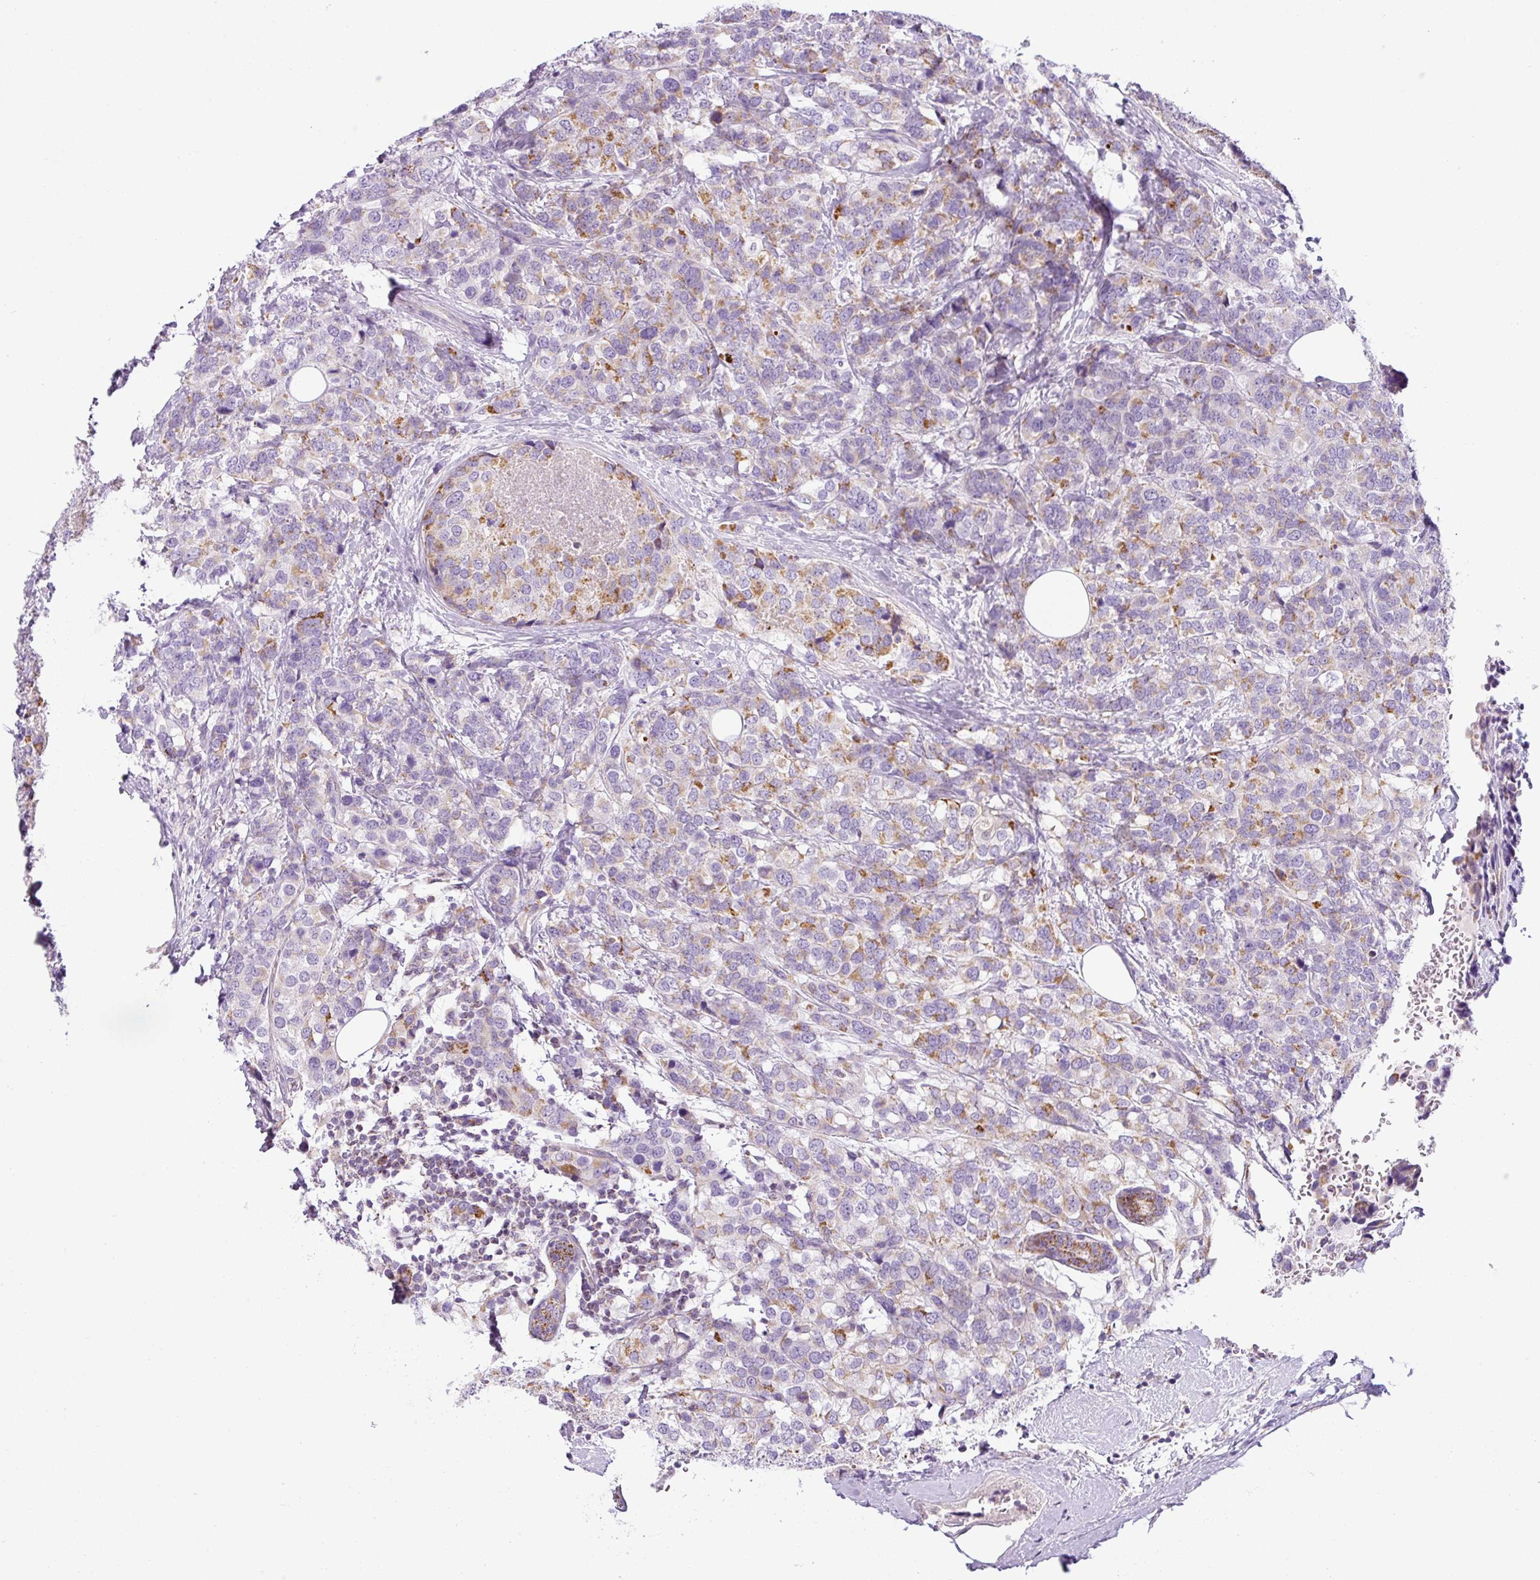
{"staining": {"intensity": "moderate", "quantity": "25%-75%", "location": "cytoplasmic/membranous"}, "tissue": "breast cancer", "cell_type": "Tumor cells", "image_type": "cancer", "snomed": [{"axis": "morphology", "description": "Lobular carcinoma"}, {"axis": "topography", "description": "Breast"}], "caption": "Immunohistochemical staining of breast lobular carcinoma reveals medium levels of moderate cytoplasmic/membranous expression in about 25%-75% of tumor cells.", "gene": "HMCN2", "patient": {"sex": "female", "age": 59}}